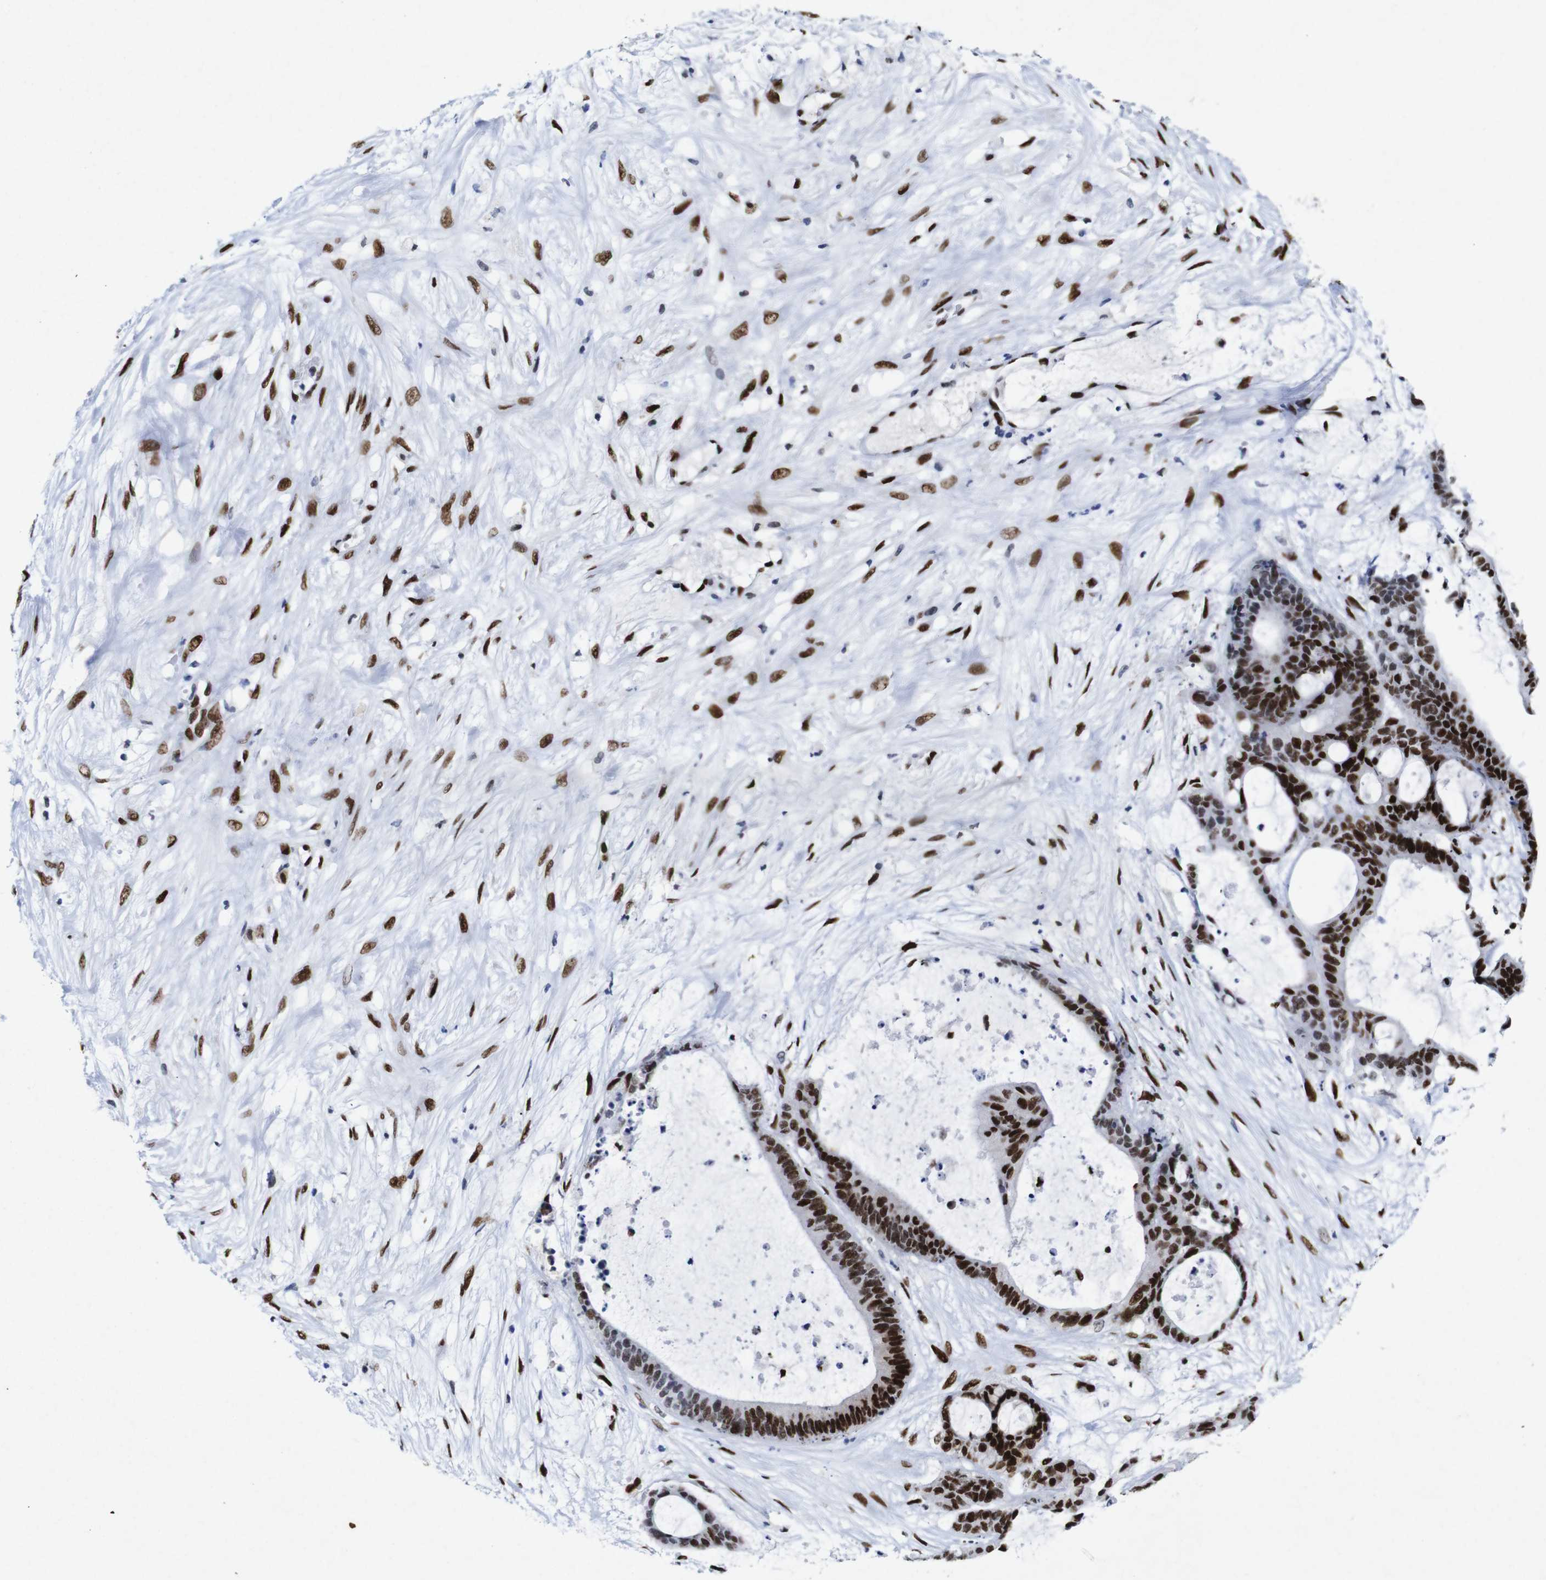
{"staining": {"intensity": "strong", "quantity": ">75%", "location": "nuclear"}, "tissue": "liver cancer", "cell_type": "Tumor cells", "image_type": "cancer", "snomed": [{"axis": "morphology", "description": "Cholangiocarcinoma"}, {"axis": "topography", "description": "Liver"}], "caption": "An image of cholangiocarcinoma (liver) stained for a protein exhibits strong nuclear brown staining in tumor cells.", "gene": "FOSL2", "patient": {"sex": "female", "age": 73}}